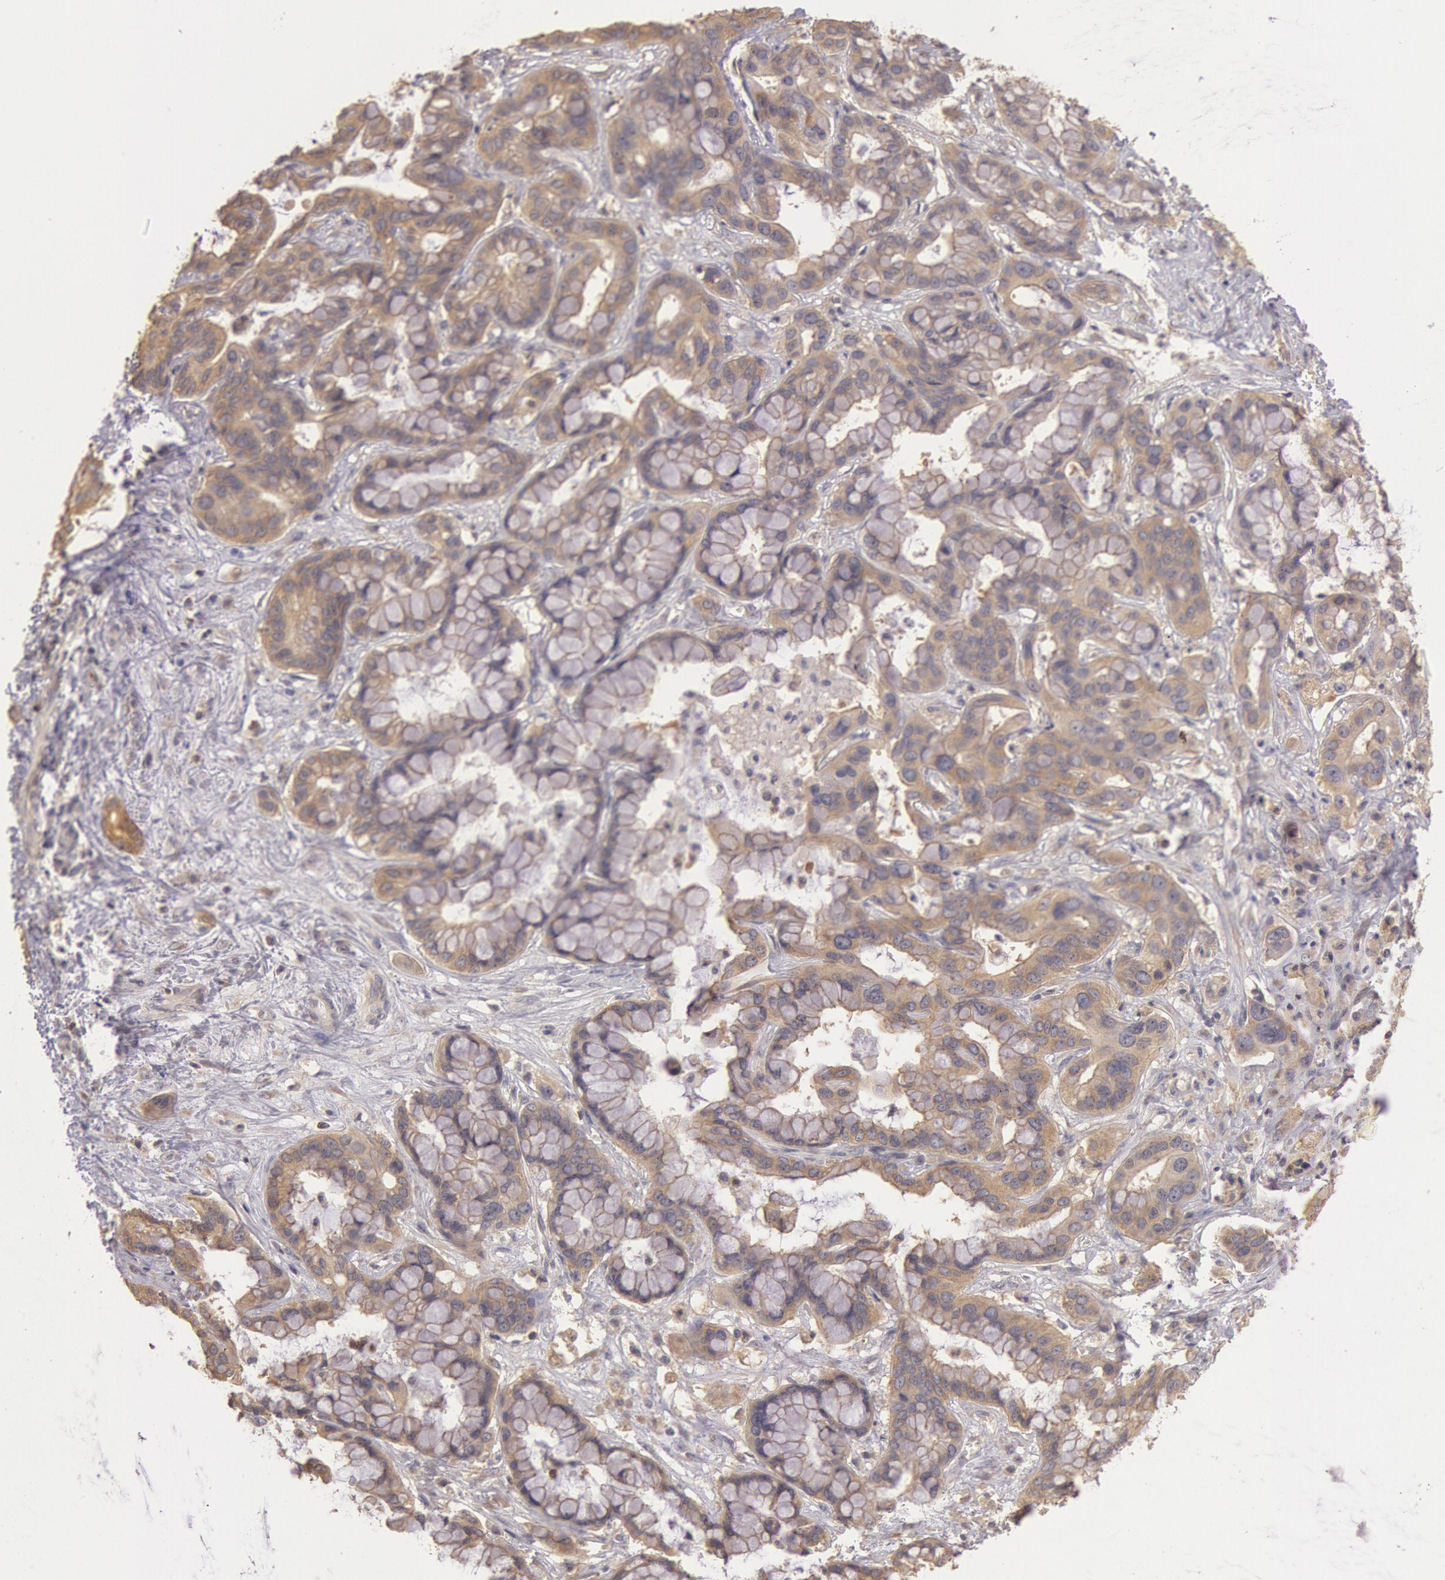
{"staining": {"intensity": "moderate", "quantity": ">75%", "location": "cytoplasmic/membranous"}, "tissue": "liver cancer", "cell_type": "Tumor cells", "image_type": "cancer", "snomed": [{"axis": "morphology", "description": "Cholangiocarcinoma"}, {"axis": "topography", "description": "Liver"}], "caption": "Protein staining displays moderate cytoplasmic/membranous expression in about >75% of tumor cells in liver cancer.", "gene": "NMT2", "patient": {"sex": "female", "age": 65}}